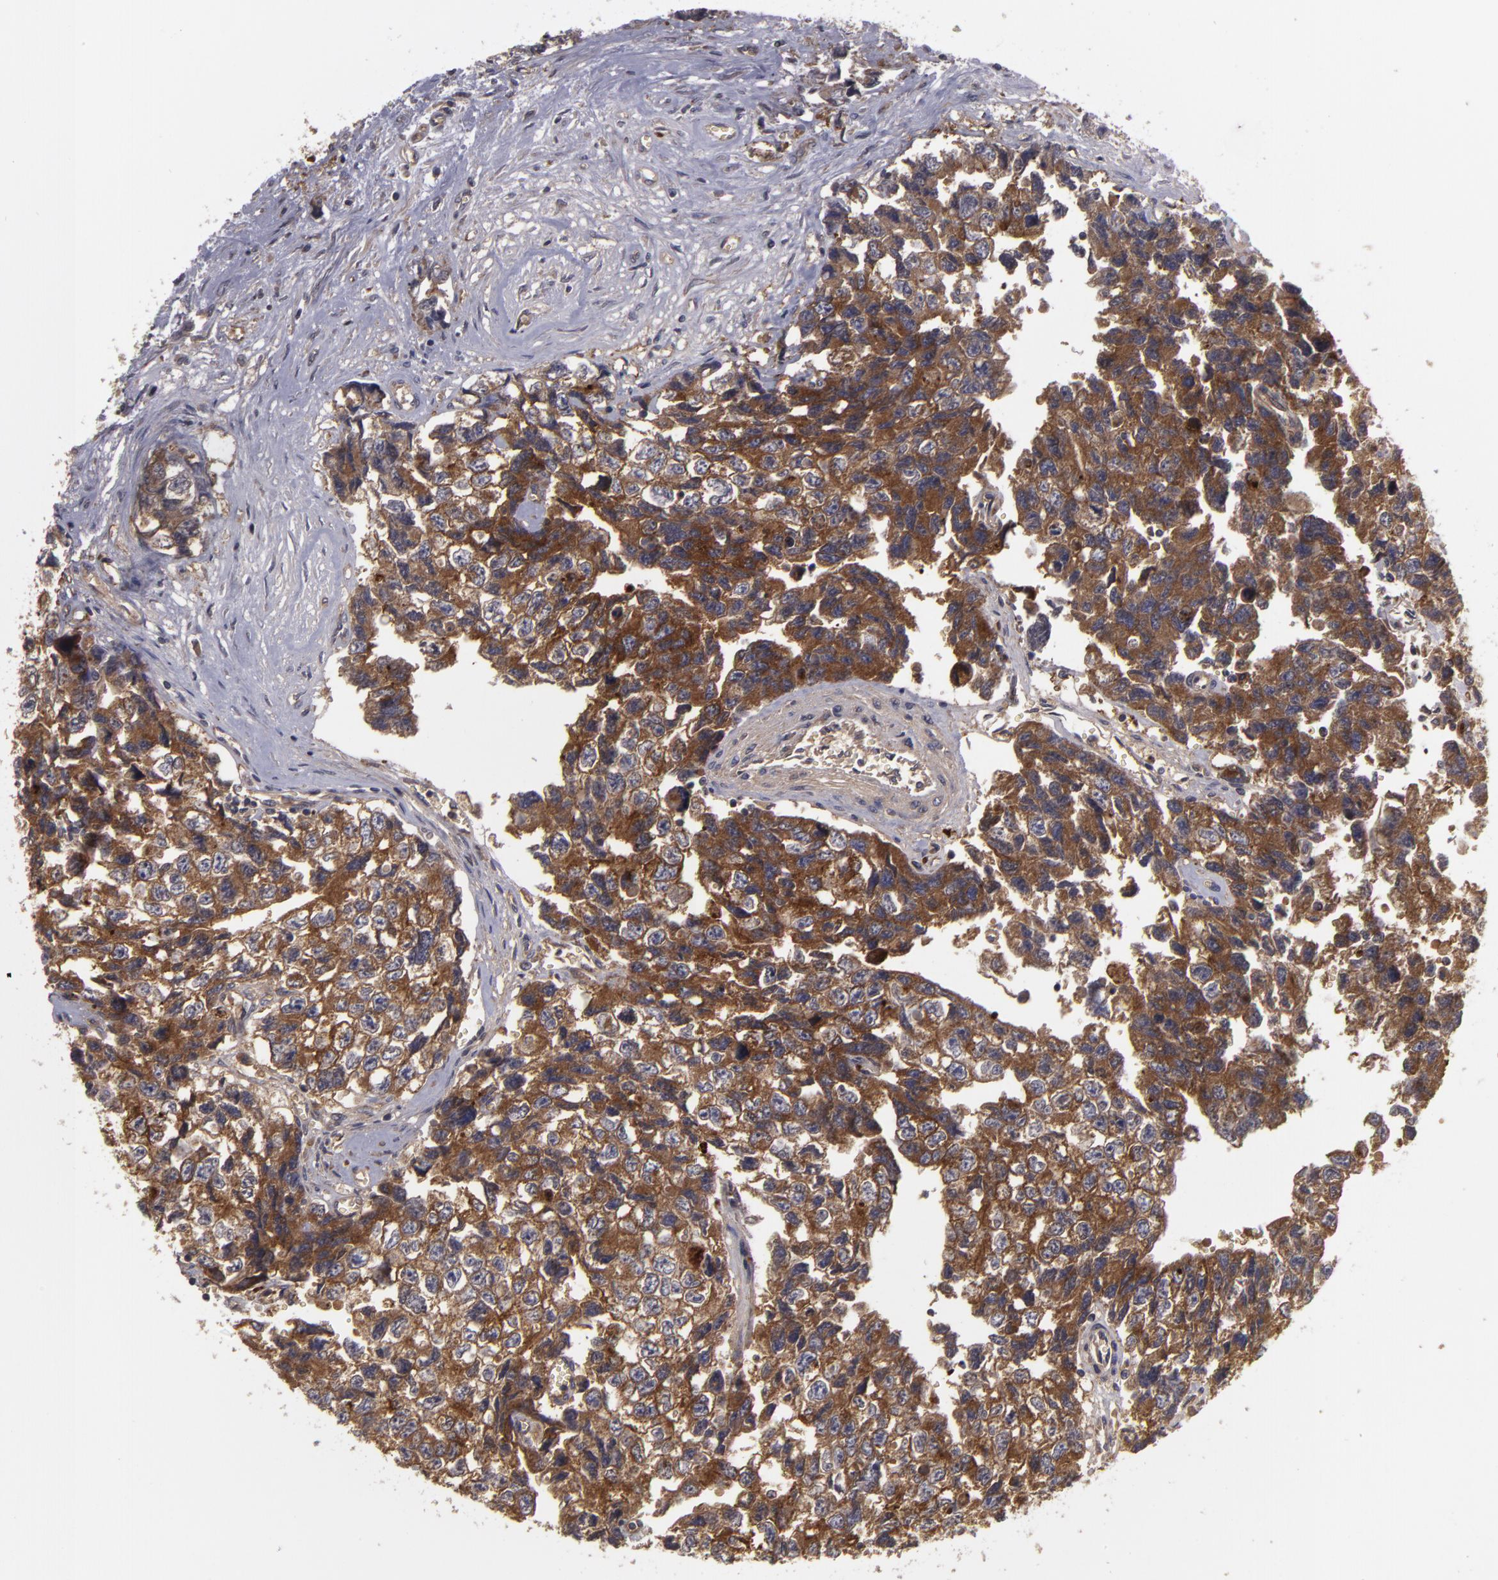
{"staining": {"intensity": "strong", "quantity": ">75%", "location": "cytoplasmic/membranous"}, "tissue": "testis cancer", "cell_type": "Tumor cells", "image_type": "cancer", "snomed": [{"axis": "morphology", "description": "Carcinoma, Embryonal, NOS"}, {"axis": "topography", "description": "Testis"}], "caption": "About >75% of tumor cells in human testis cancer exhibit strong cytoplasmic/membranous protein positivity as visualized by brown immunohistochemical staining.", "gene": "HRAS", "patient": {"sex": "male", "age": 31}}